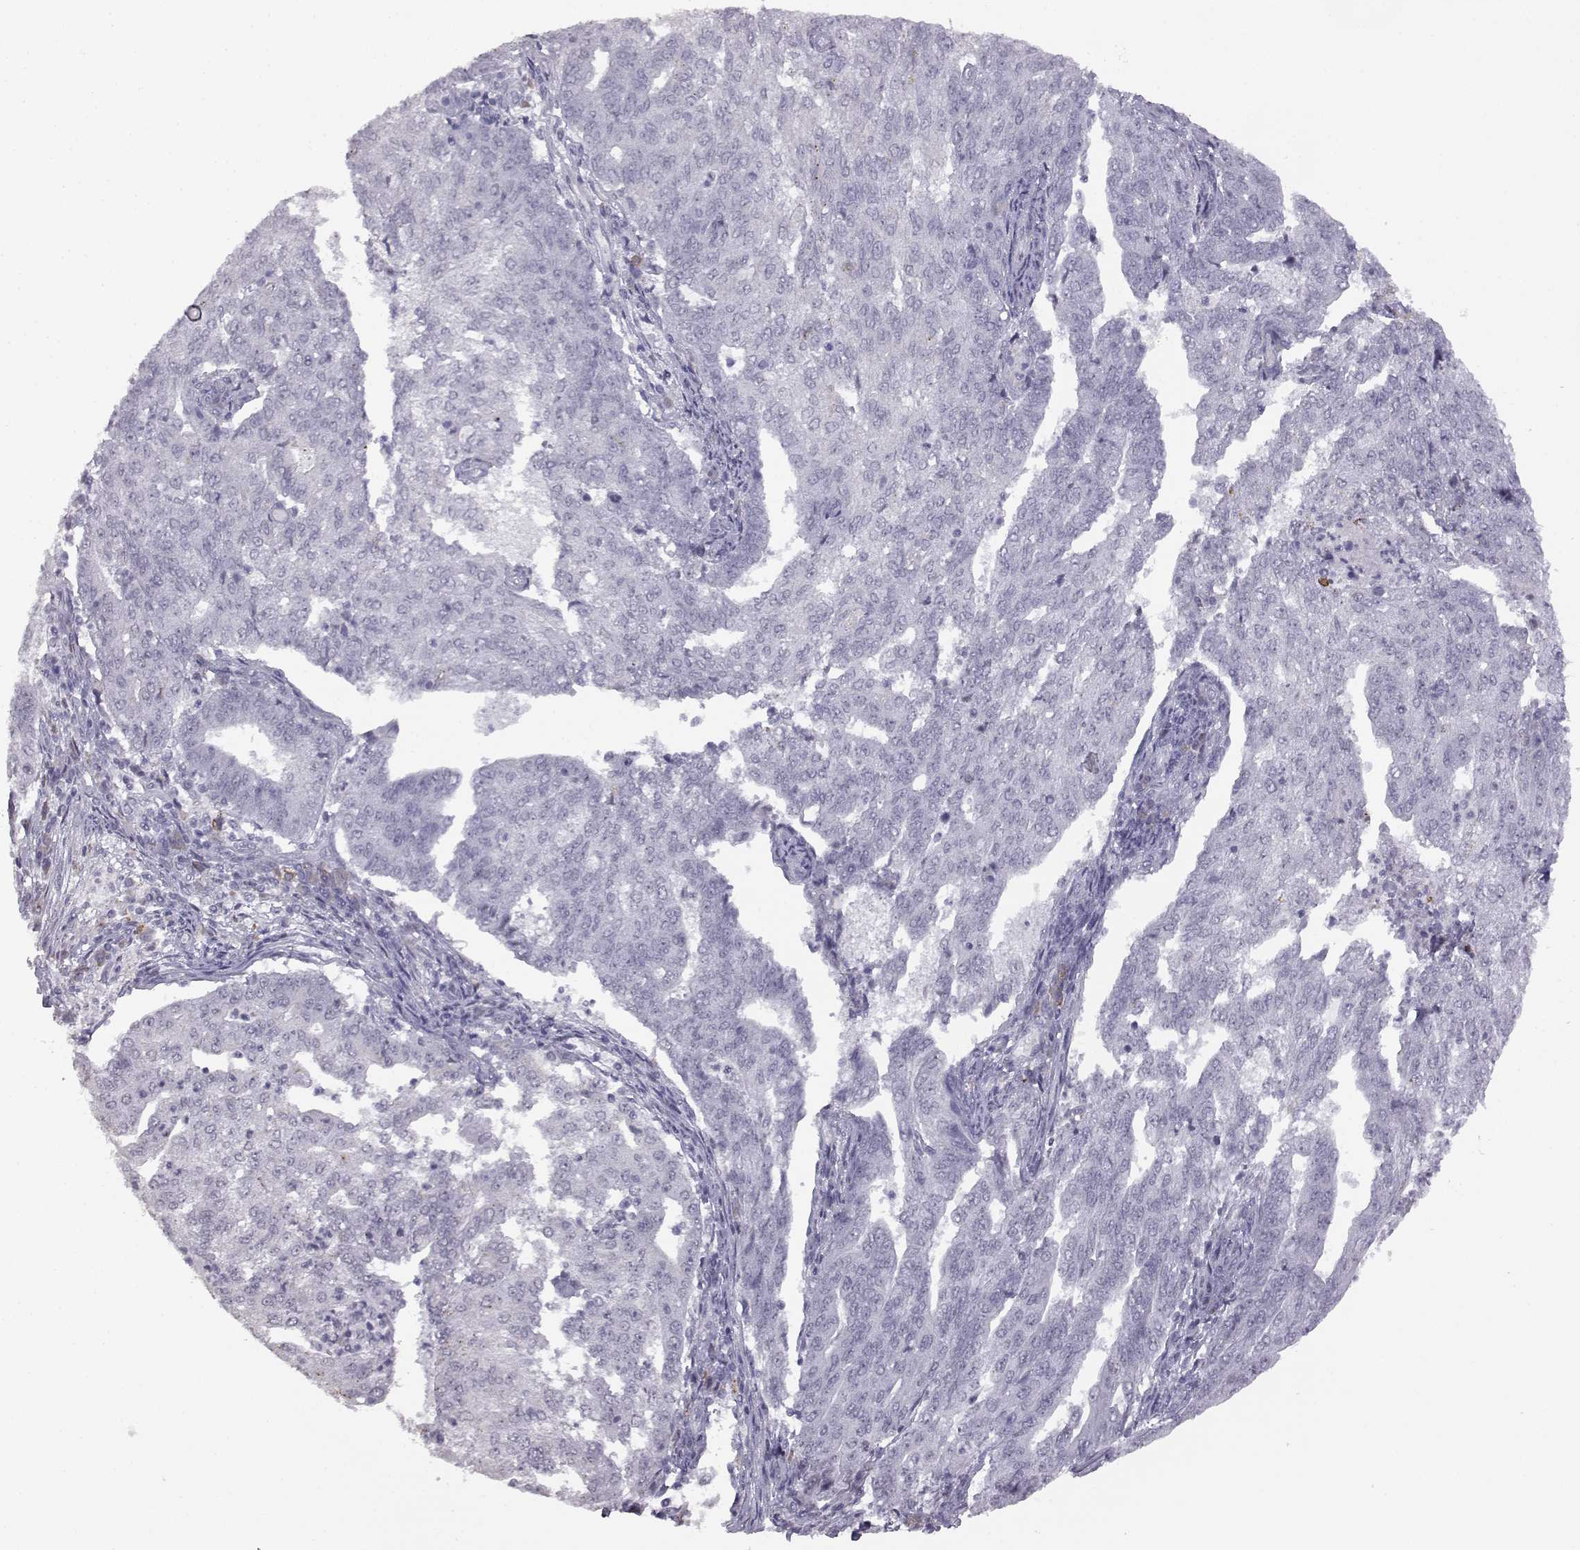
{"staining": {"intensity": "negative", "quantity": "none", "location": "none"}, "tissue": "endometrial cancer", "cell_type": "Tumor cells", "image_type": "cancer", "snomed": [{"axis": "morphology", "description": "Adenocarcinoma, NOS"}, {"axis": "topography", "description": "Endometrium"}], "caption": "IHC of human endometrial cancer shows no expression in tumor cells.", "gene": "VGF", "patient": {"sex": "female", "age": 82}}